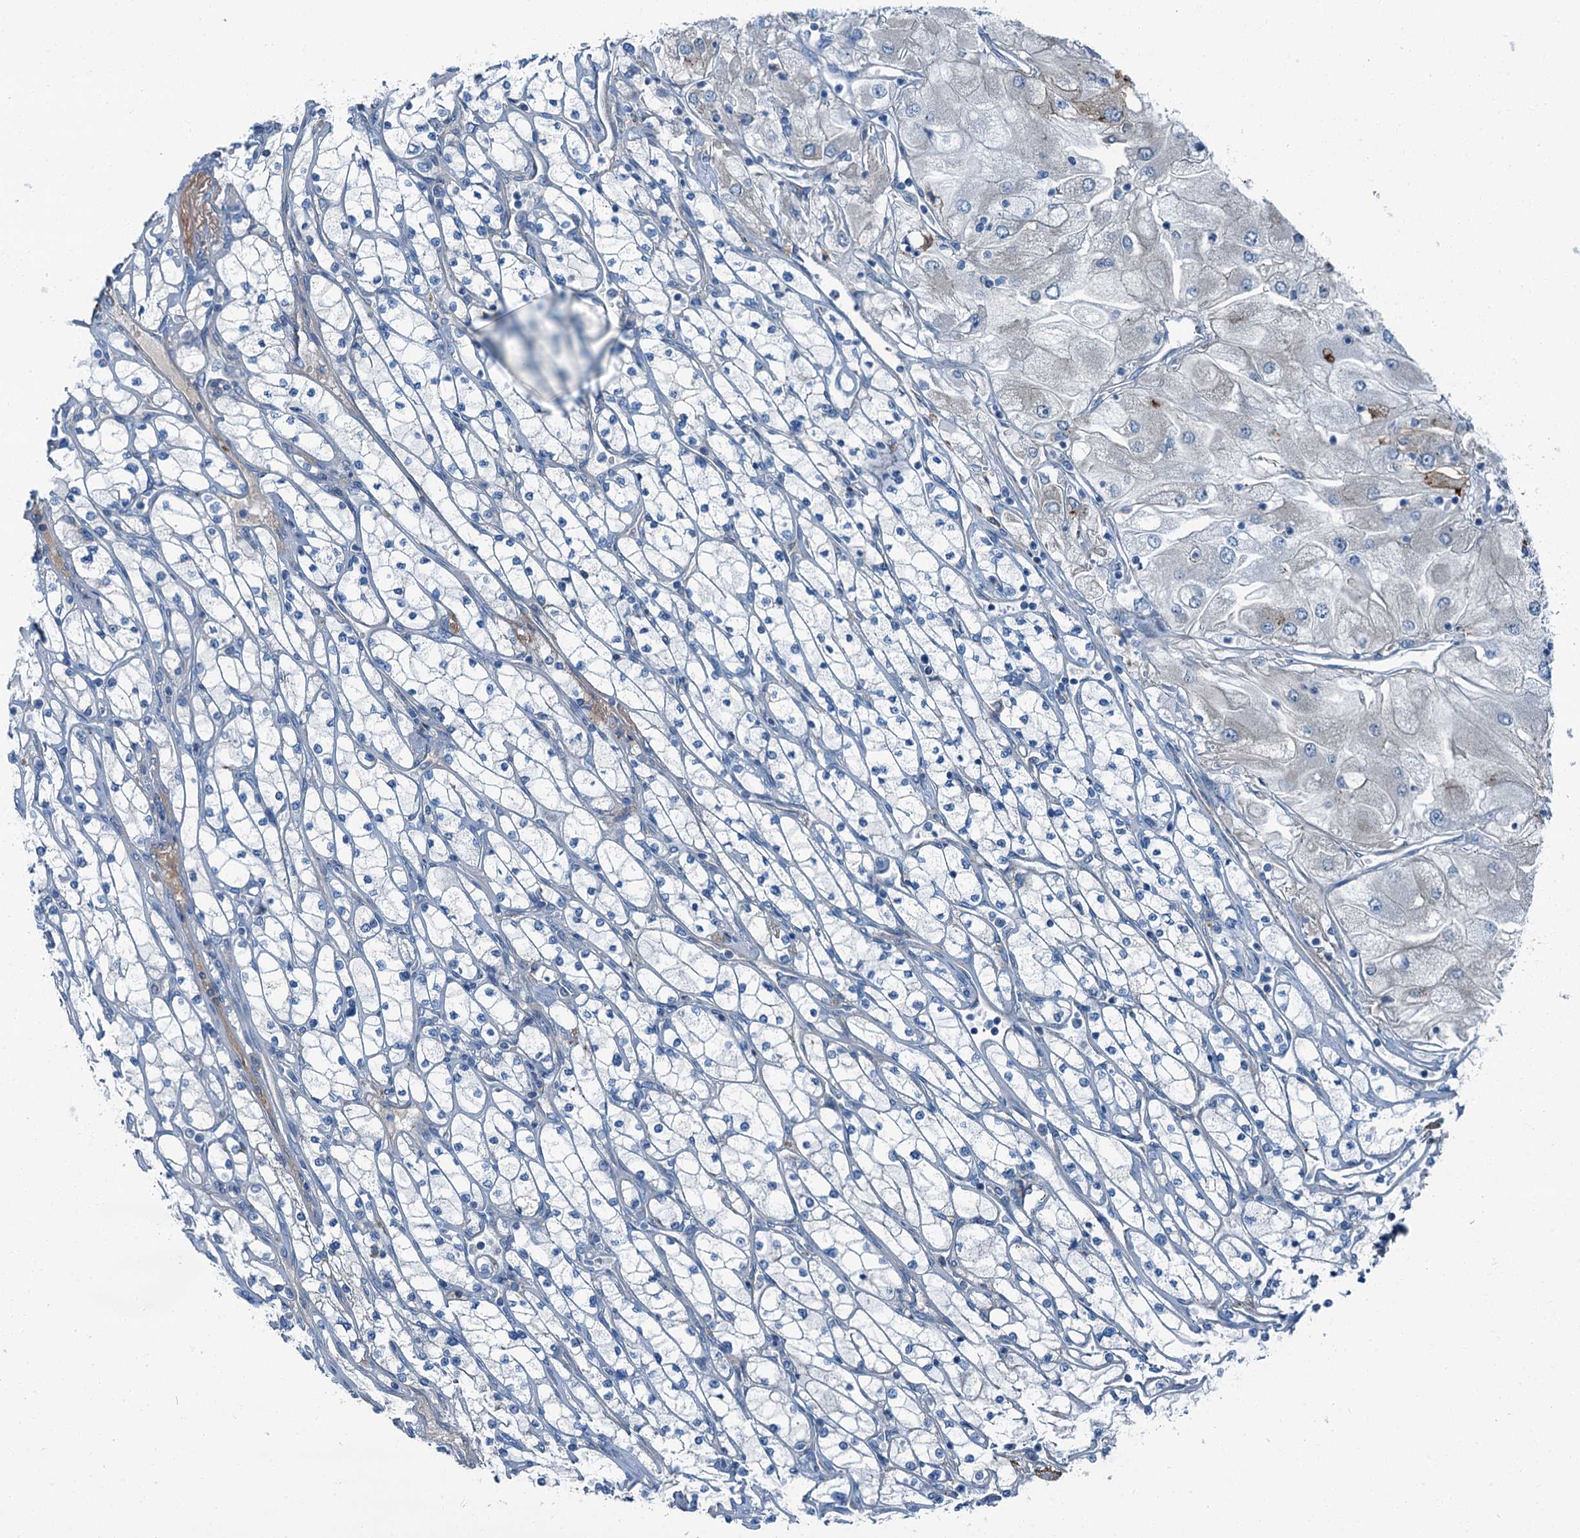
{"staining": {"intensity": "negative", "quantity": "none", "location": "none"}, "tissue": "renal cancer", "cell_type": "Tumor cells", "image_type": "cancer", "snomed": [{"axis": "morphology", "description": "Adenocarcinoma, NOS"}, {"axis": "topography", "description": "Kidney"}], "caption": "There is no significant staining in tumor cells of renal adenocarcinoma.", "gene": "AXL", "patient": {"sex": "male", "age": 80}}